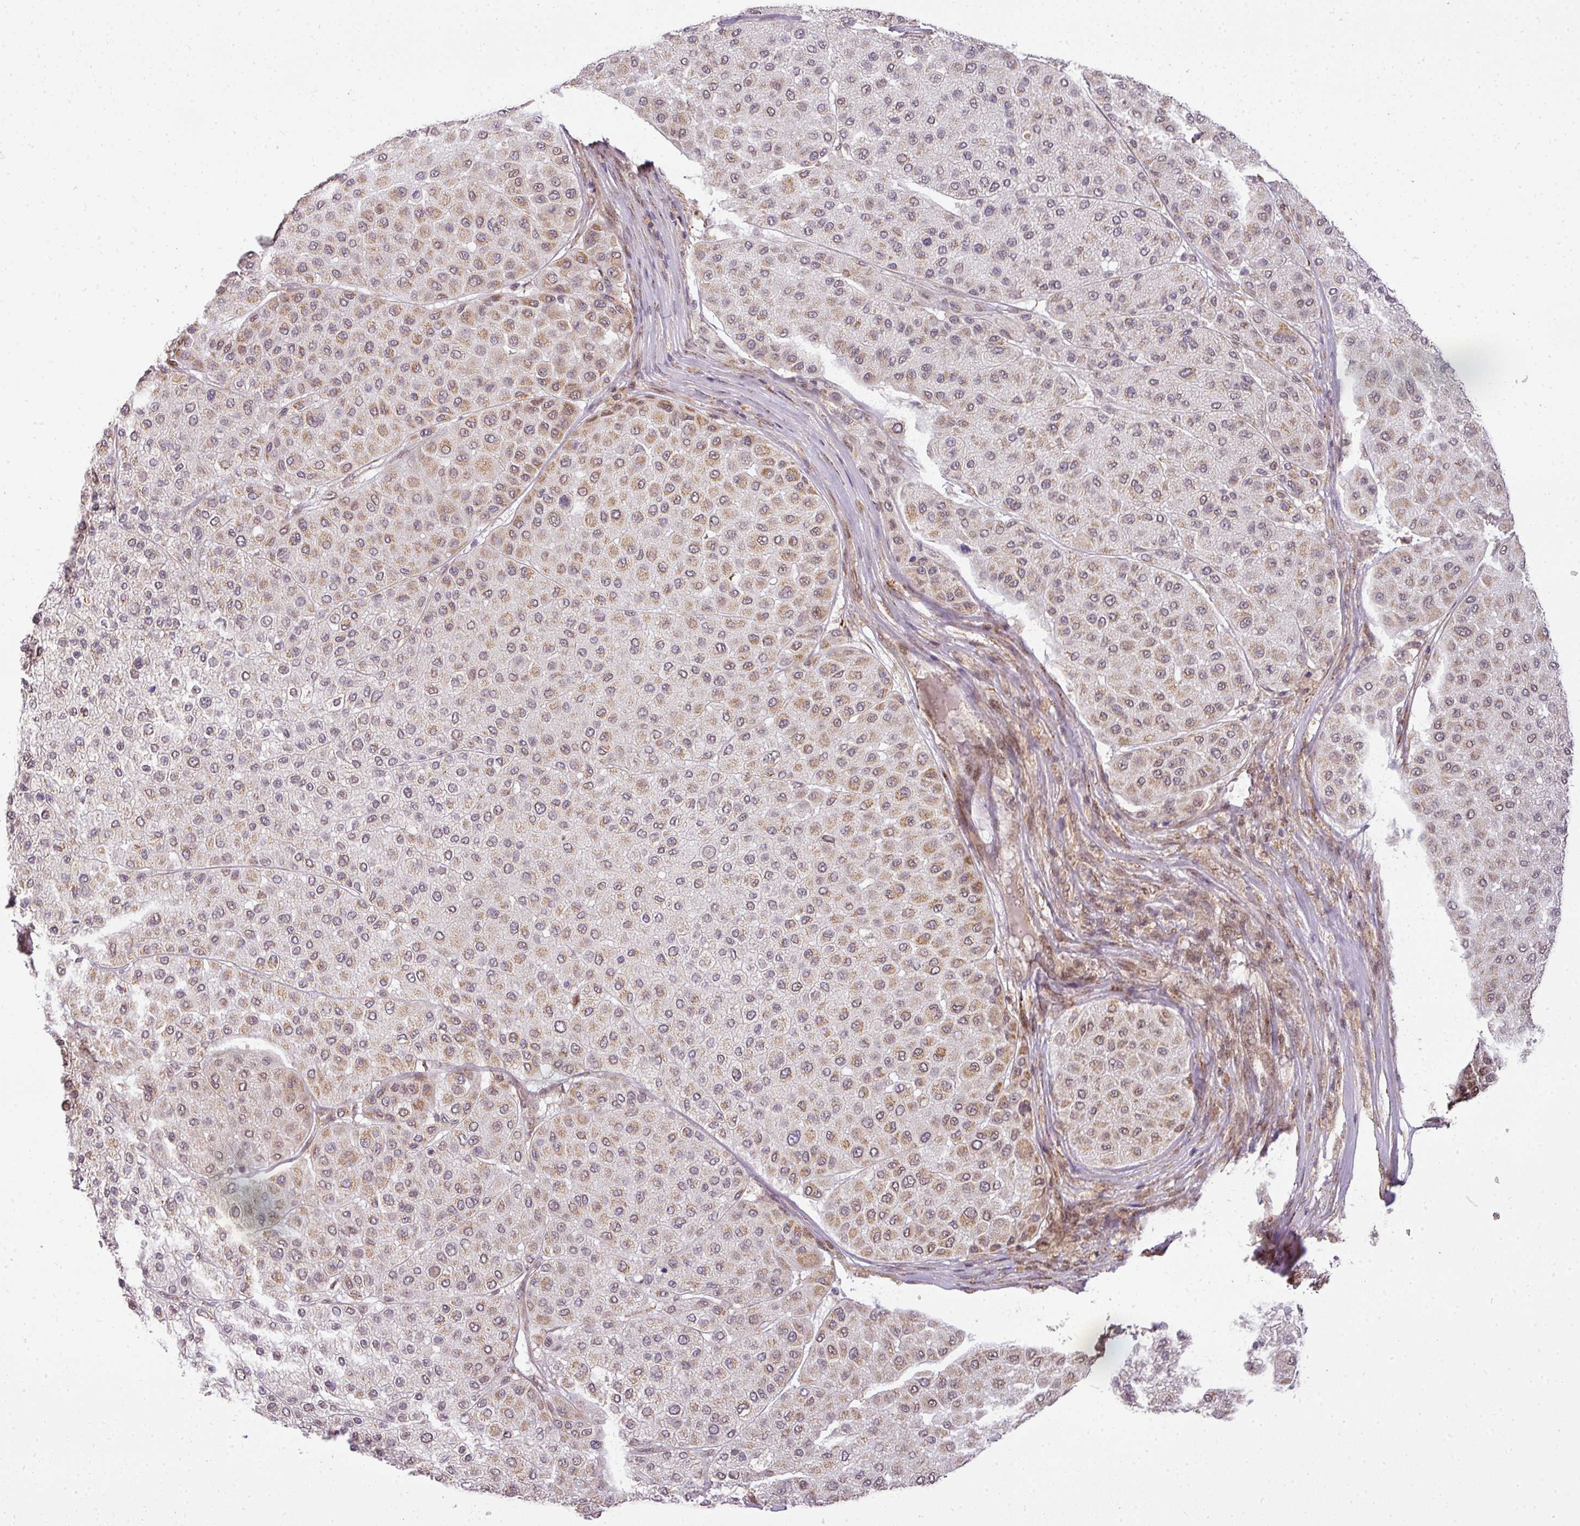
{"staining": {"intensity": "moderate", "quantity": "25%-75%", "location": "cytoplasmic/membranous"}, "tissue": "melanoma", "cell_type": "Tumor cells", "image_type": "cancer", "snomed": [{"axis": "morphology", "description": "Malignant melanoma, Metastatic site"}, {"axis": "topography", "description": "Smooth muscle"}], "caption": "A photomicrograph showing moderate cytoplasmic/membranous expression in about 25%-75% of tumor cells in malignant melanoma (metastatic site), as visualized by brown immunohistochemical staining.", "gene": "C1orf226", "patient": {"sex": "male", "age": 41}}